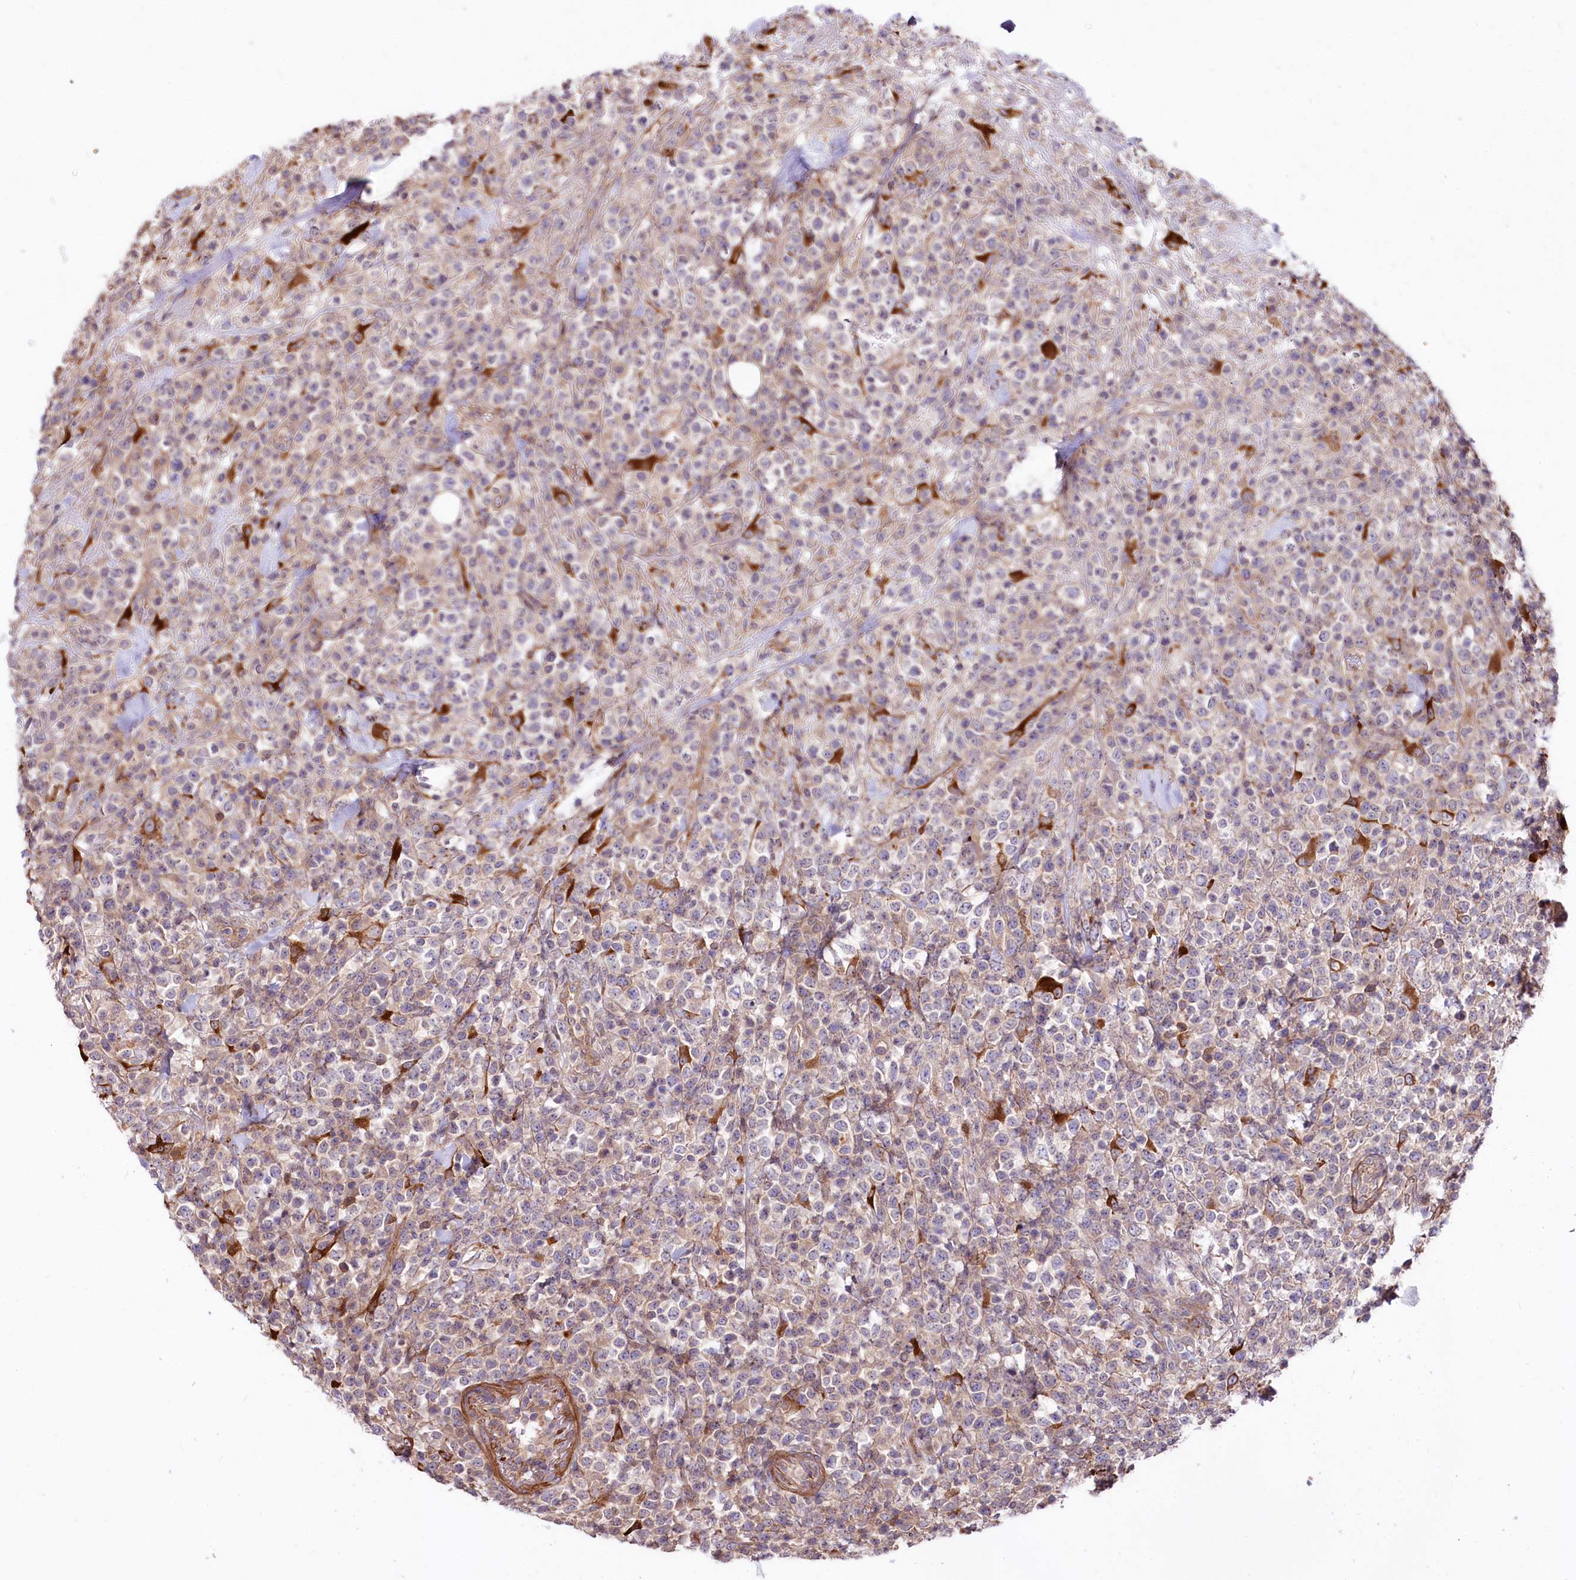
{"staining": {"intensity": "negative", "quantity": "none", "location": "none"}, "tissue": "lymphoma", "cell_type": "Tumor cells", "image_type": "cancer", "snomed": [{"axis": "morphology", "description": "Malignant lymphoma, non-Hodgkin's type, High grade"}, {"axis": "topography", "description": "Colon"}], "caption": "Photomicrograph shows no protein staining in tumor cells of lymphoma tissue.", "gene": "FCHSD2", "patient": {"sex": "female", "age": 53}}